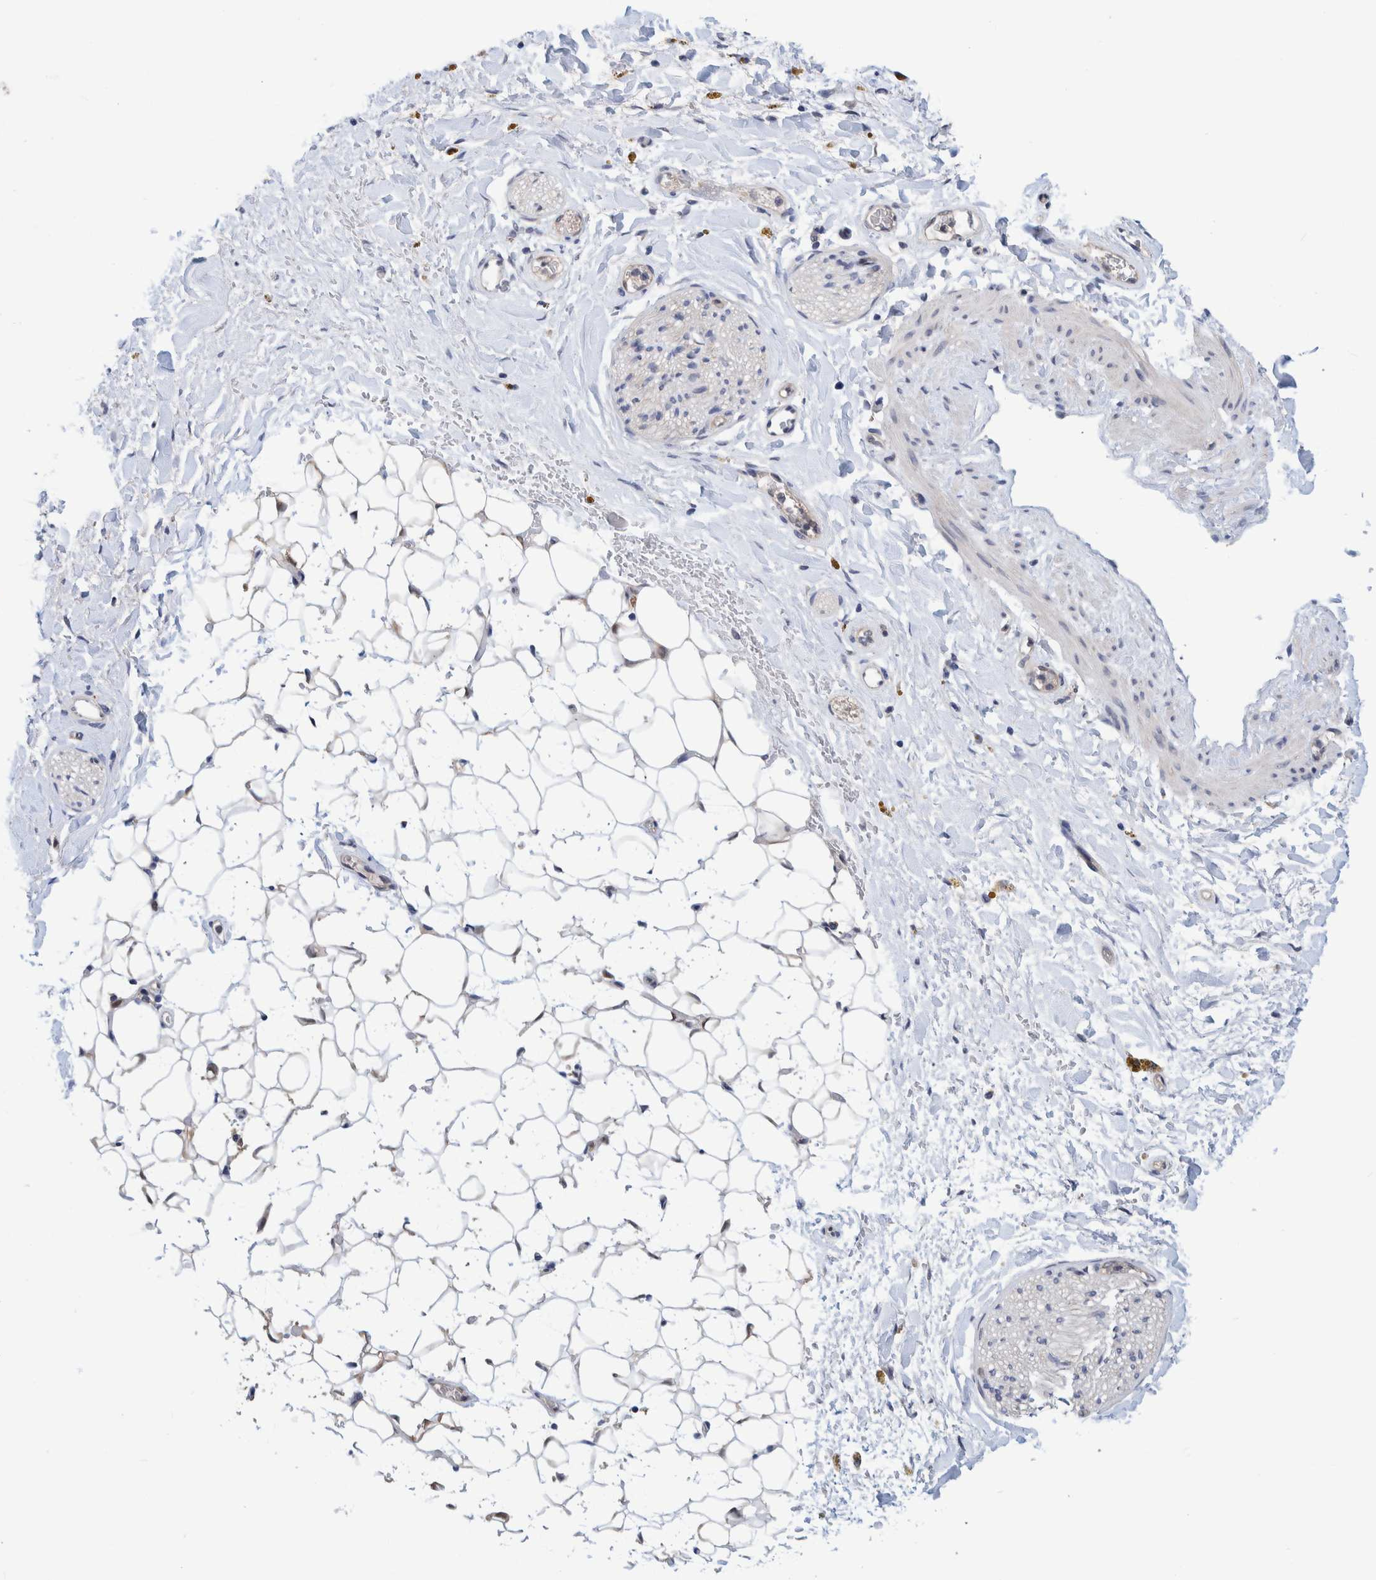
{"staining": {"intensity": "negative", "quantity": "none", "location": "none"}, "tissue": "adipose tissue", "cell_type": "Adipocytes", "image_type": "normal", "snomed": [{"axis": "morphology", "description": "Normal tissue, NOS"}, {"axis": "topography", "description": "Kidney"}, {"axis": "topography", "description": "Peripheral nerve tissue"}], "caption": "IHC image of benign adipose tissue: human adipose tissue stained with DAB reveals no significant protein positivity in adipocytes. Brightfield microscopy of IHC stained with DAB (3,3'-diaminobenzidine) (brown) and hematoxylin (blue), captured at high magnification.", "gene": "PFAS", "patient": {"sex": "male", "age": 7}}